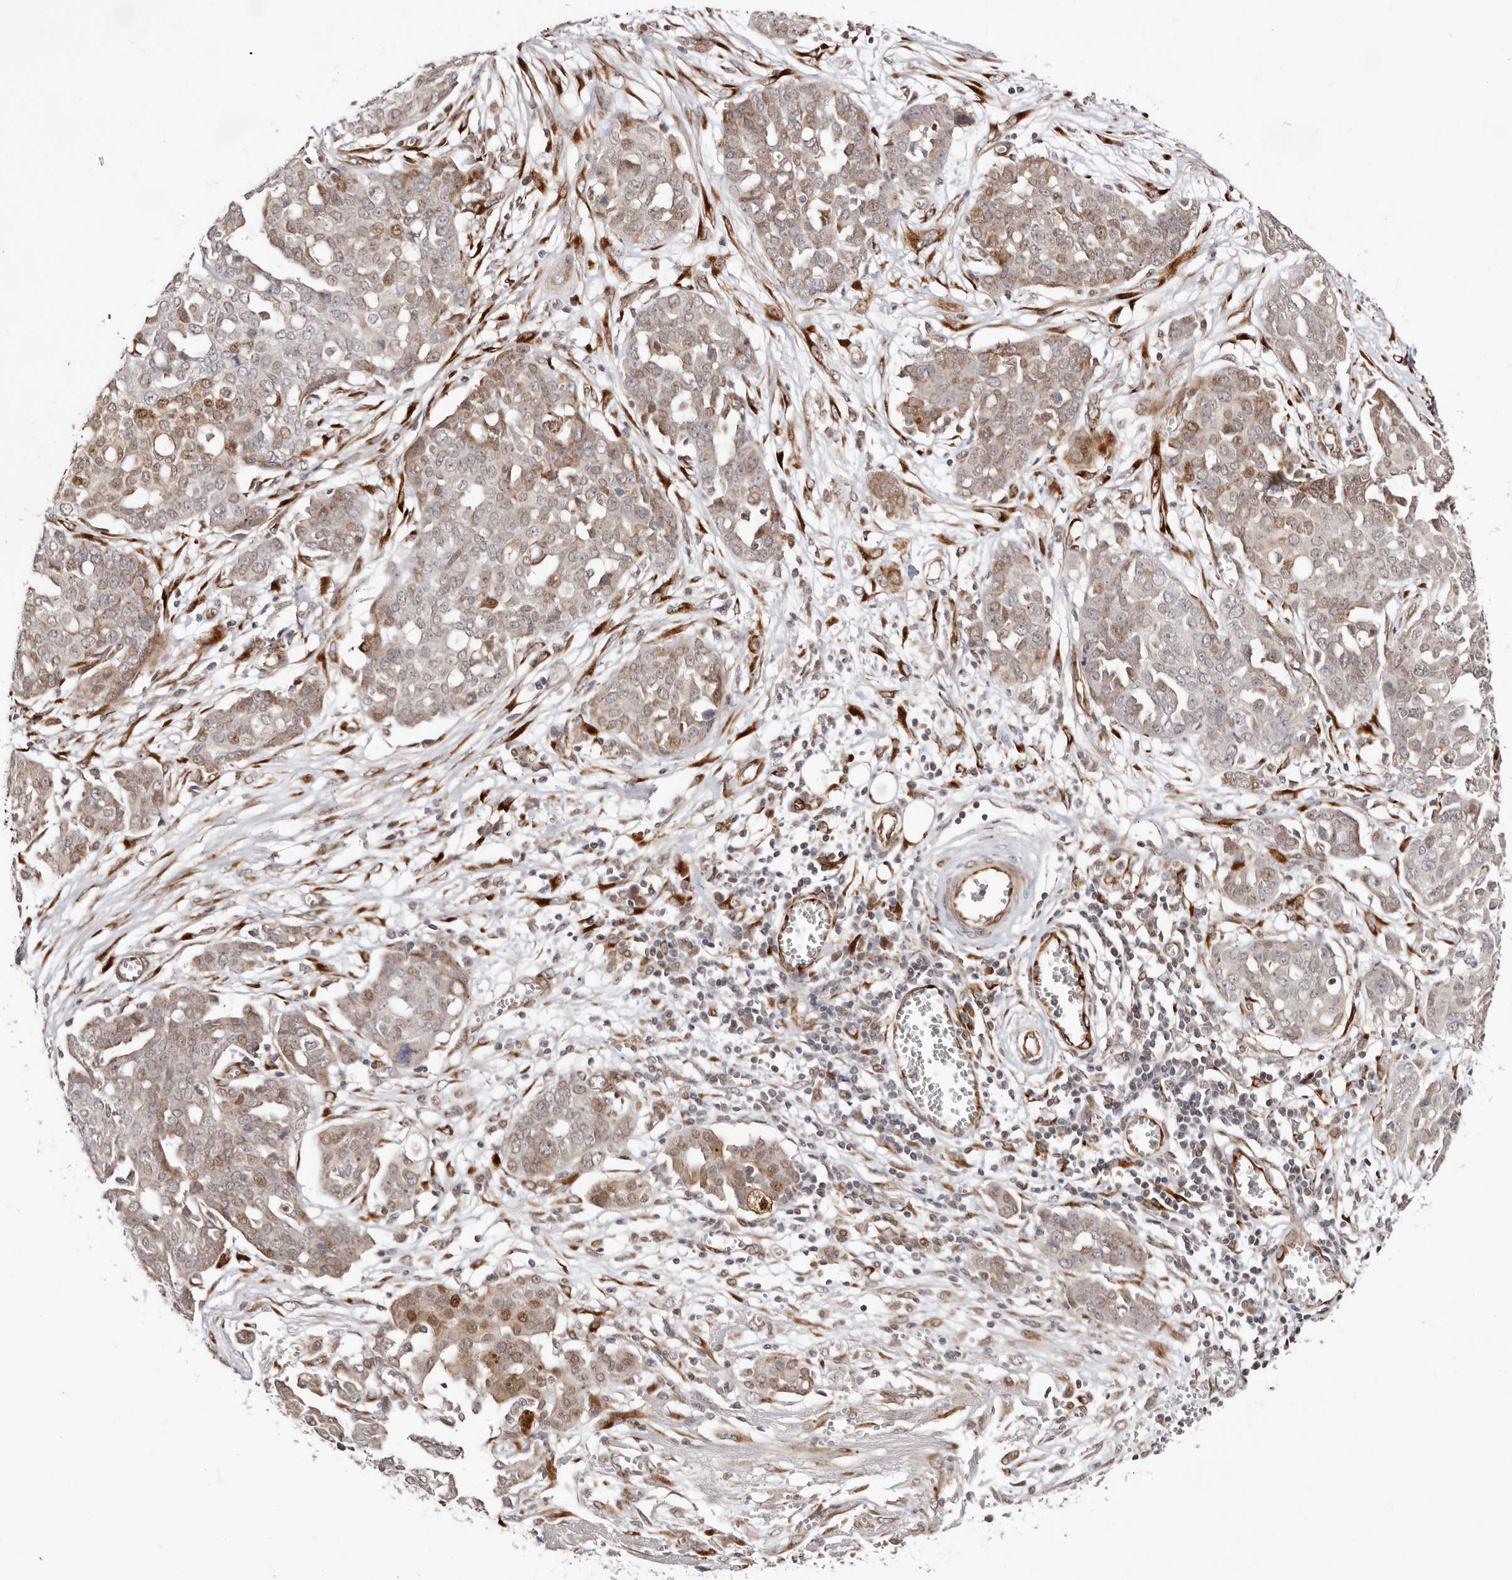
{"staining": {"intensity": "moderate", "quantity": "<25%", "location": "nuclear"}, "tissue": "ovarian cancer", "cell_type": "Tumor cells", "image_type": "cancer", "snomed": [{"axis": "morphology", "description": "Cystadenocarcinoma, serous, NOS"}, {"axis": "topography", "description": "Soft tissue"}, {"axis": "topography", "description": "Ovary"}], "caption": "Protein staining of ovarian serous cystadenocarcinoma tissue demonstrates moderate nuclear expression in approximately <25% of tumor cells.", "gene": "BCL2L15", "patient": {"sex": "female", "age": 57}}